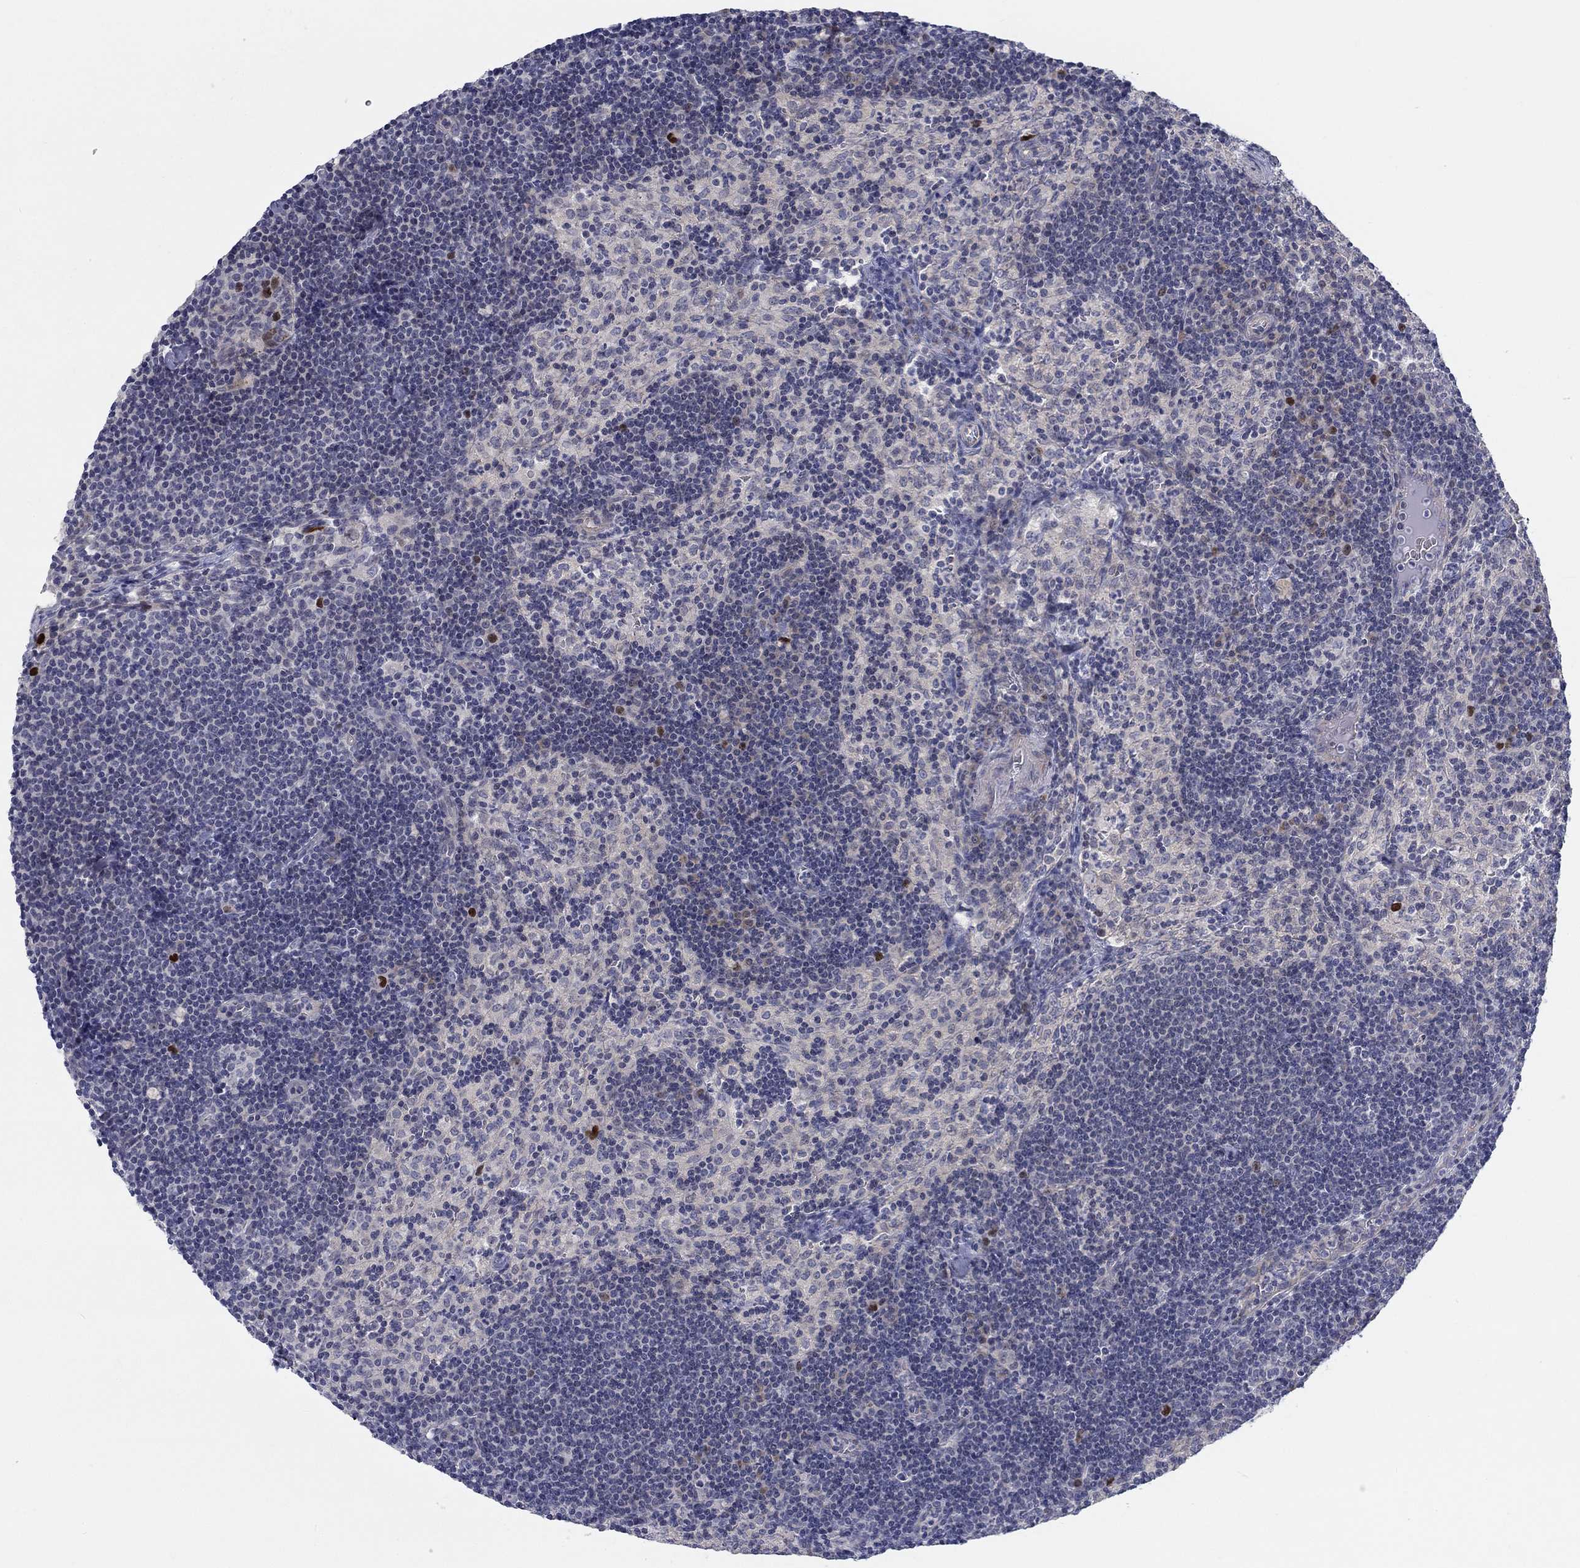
{"staining": {"intensity": "moderate", "quantity": "<25%", "location": "nuclear"}, "tissue": "lymph node", "cell_type": "Germinal center cells", "image_type": "normal", "snomed": [{"axis": "morphology", "description": "Normal tissue, NOS"}, {"axis": "topography", "description": "Lymph node"}], "caption": "Immunohistochemical staining of benign lymph node shows moderate nuclear protein staining in approximately <25% of germinal center cells. The staining is performed using DAB (3,3'-diaminobenzidine) brown chromogen to label protein expression. The nuclei are counter-stained blue using hematoxylin.", "gene": "PRC1", "patient": {"sex": "female", "age": 34}}